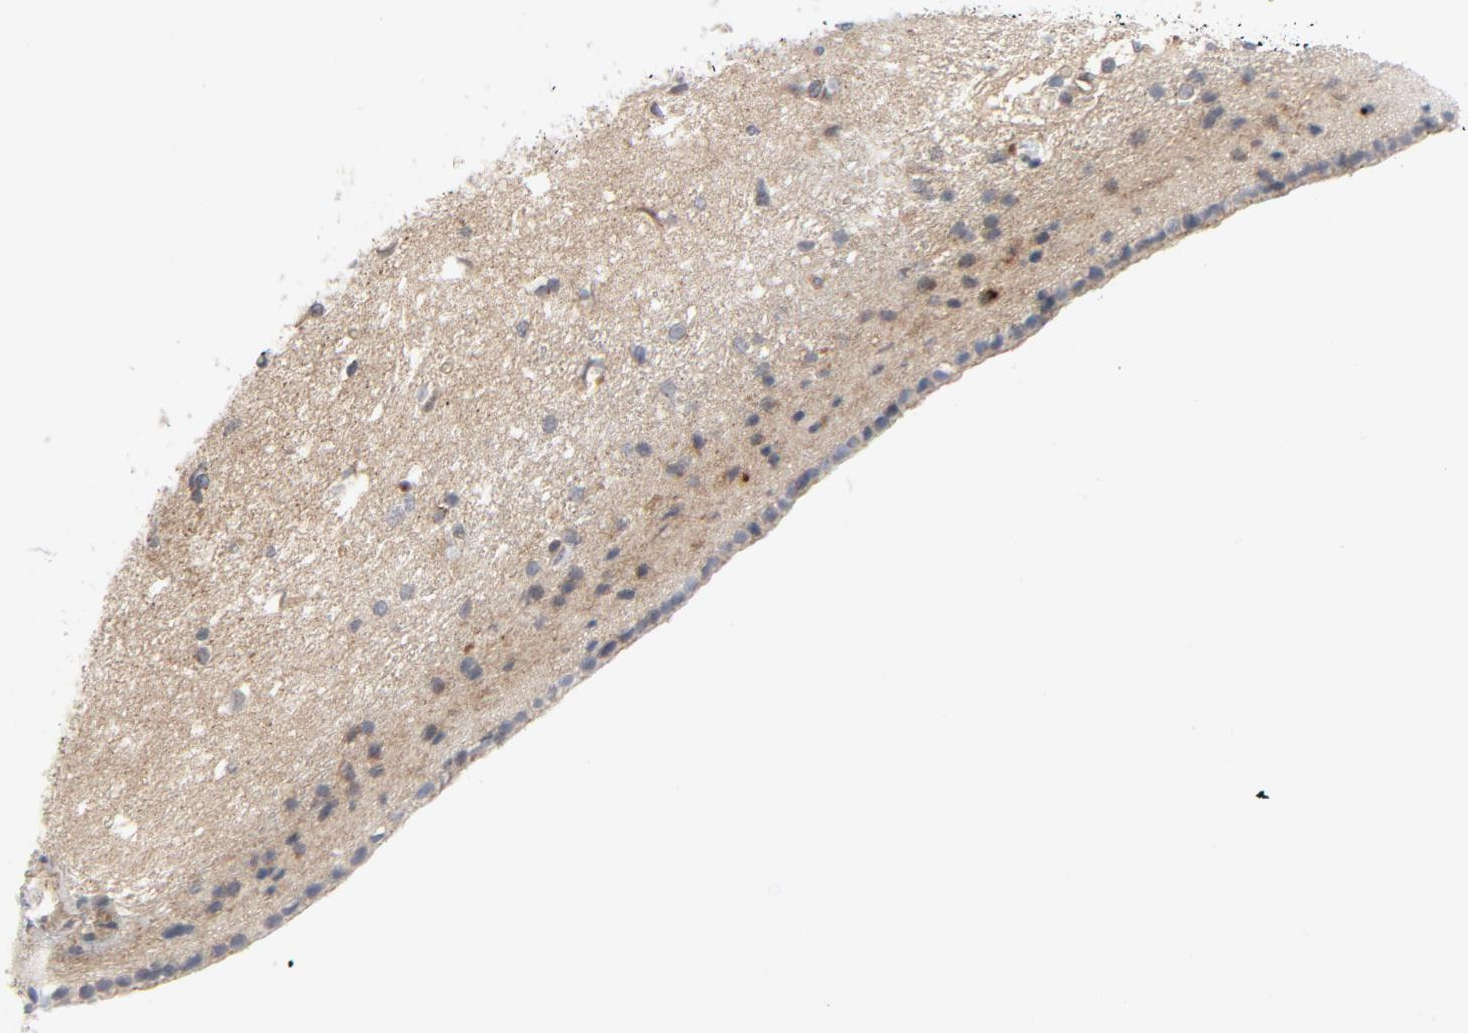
{"staining": {"intensity": "weak", "quantity": ">75%", "location": "cytoplasmic/membranous"}, "tissue": "caudate", "cell_type": "Glial cells", "image_type": "normal", "snomed": [{"axis": "morphology", "description": "Normal tissue, NOS"}, {"axis": "topography", "description": "Lateral ventricle wall"}], "caption": "IHC of normal human caudate demonstrates low levels of weak cytoplasmic/membranous expression in about >75% of glial cells.", "gene": "TSG101", "patient": {"sex": "female", "age": 19}}